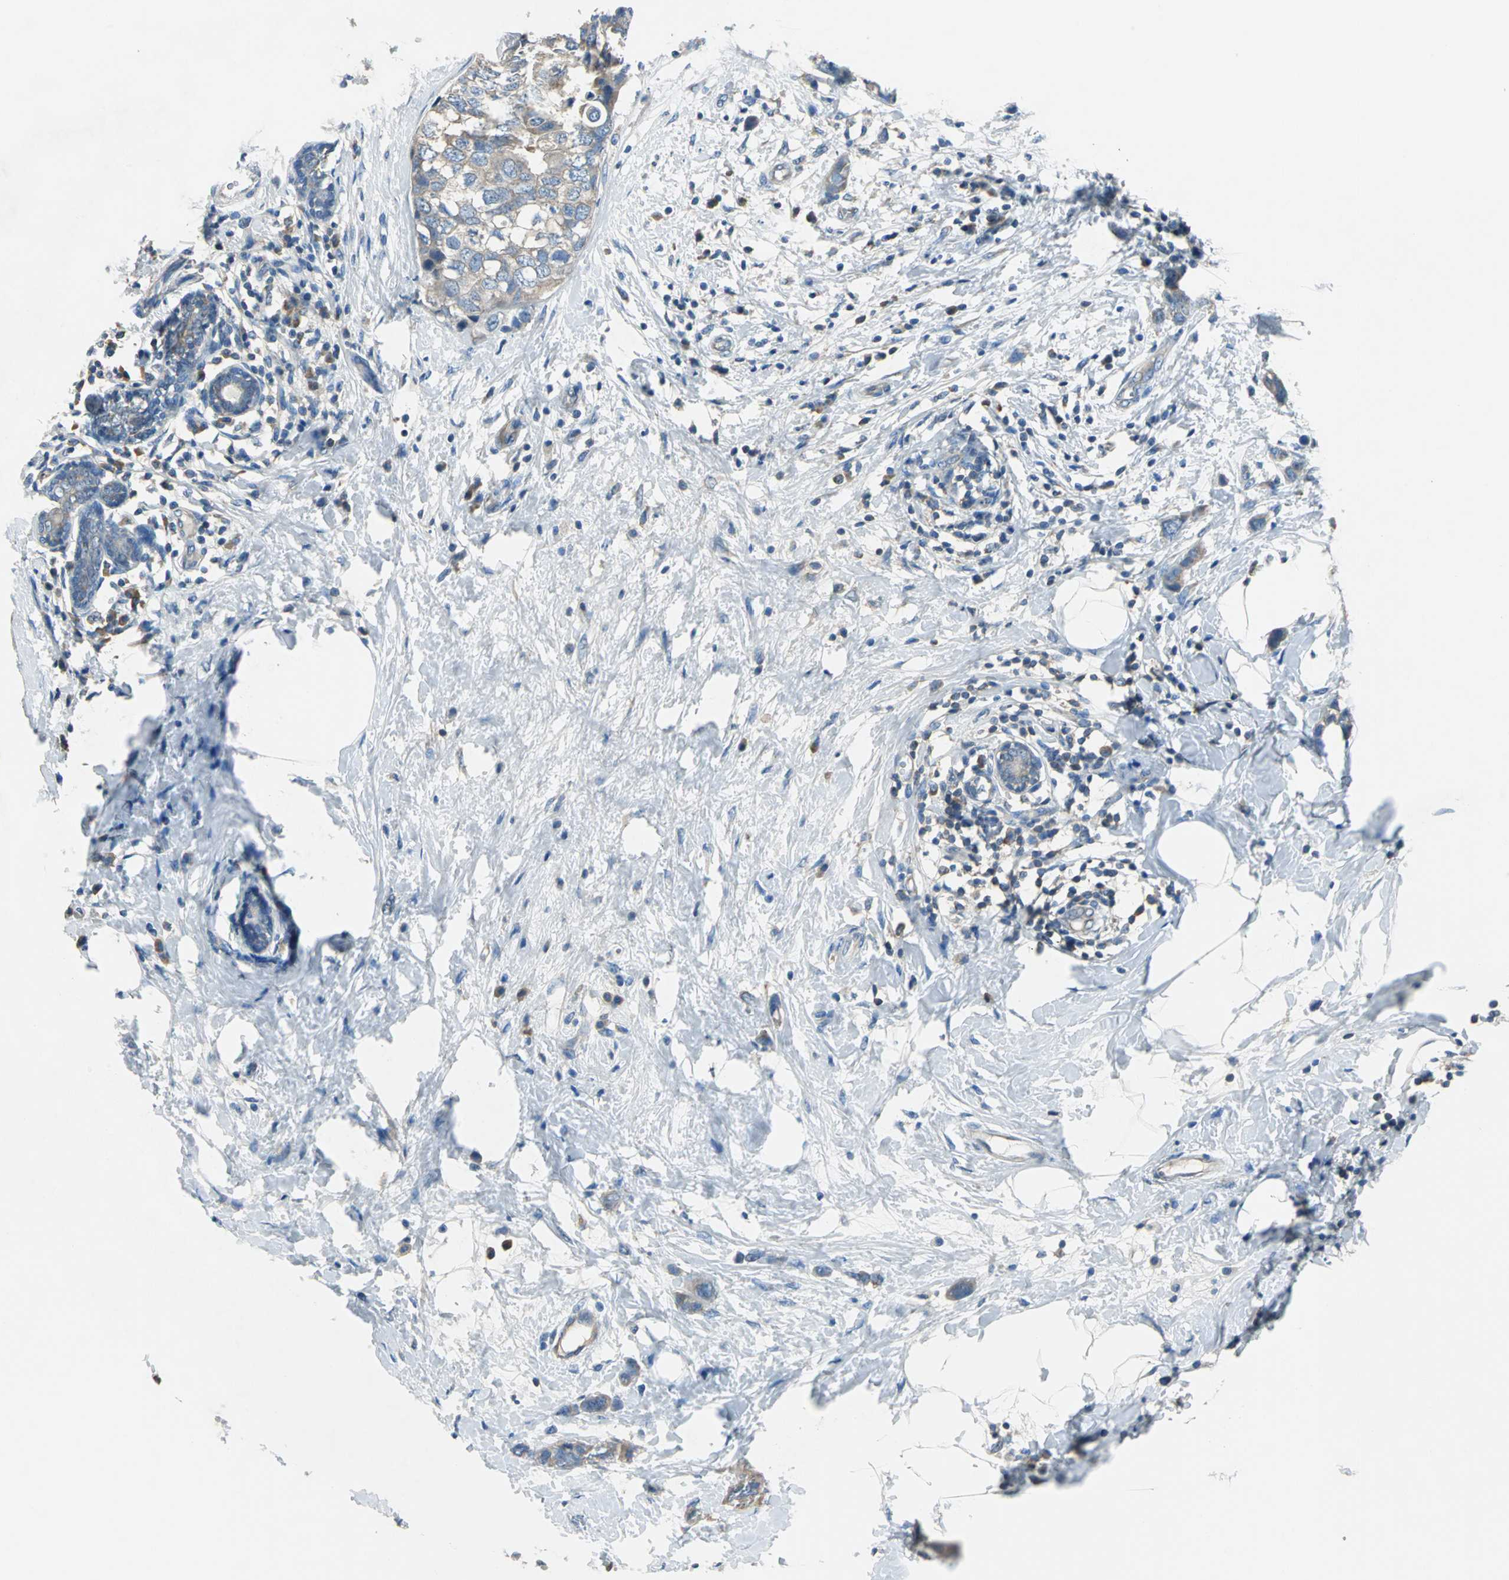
{"staining": {"intensity": "weak", "quantity": "25%-75%", "location": "cytoplasmic/membranous"}, "tissue": "breast cancer", "cell_type": "Tumor cells", "image_type": "cancer", "snomed": [{"axis": "morphology", "description": "Normal tissue, NOS"}, {"axis": "morphology", "description": "Duct carcinoma"}, {"axis": "topography", "description": "Breast"}], "caption": "Immunohistochemistry (DAB) staining of human breast cancer shows weak cytoplasmic/membranous protein expression in about 25%-75% of tumor cells.", "gene": "PRKCA", "patient": {"sex": "female", "age": 50}}